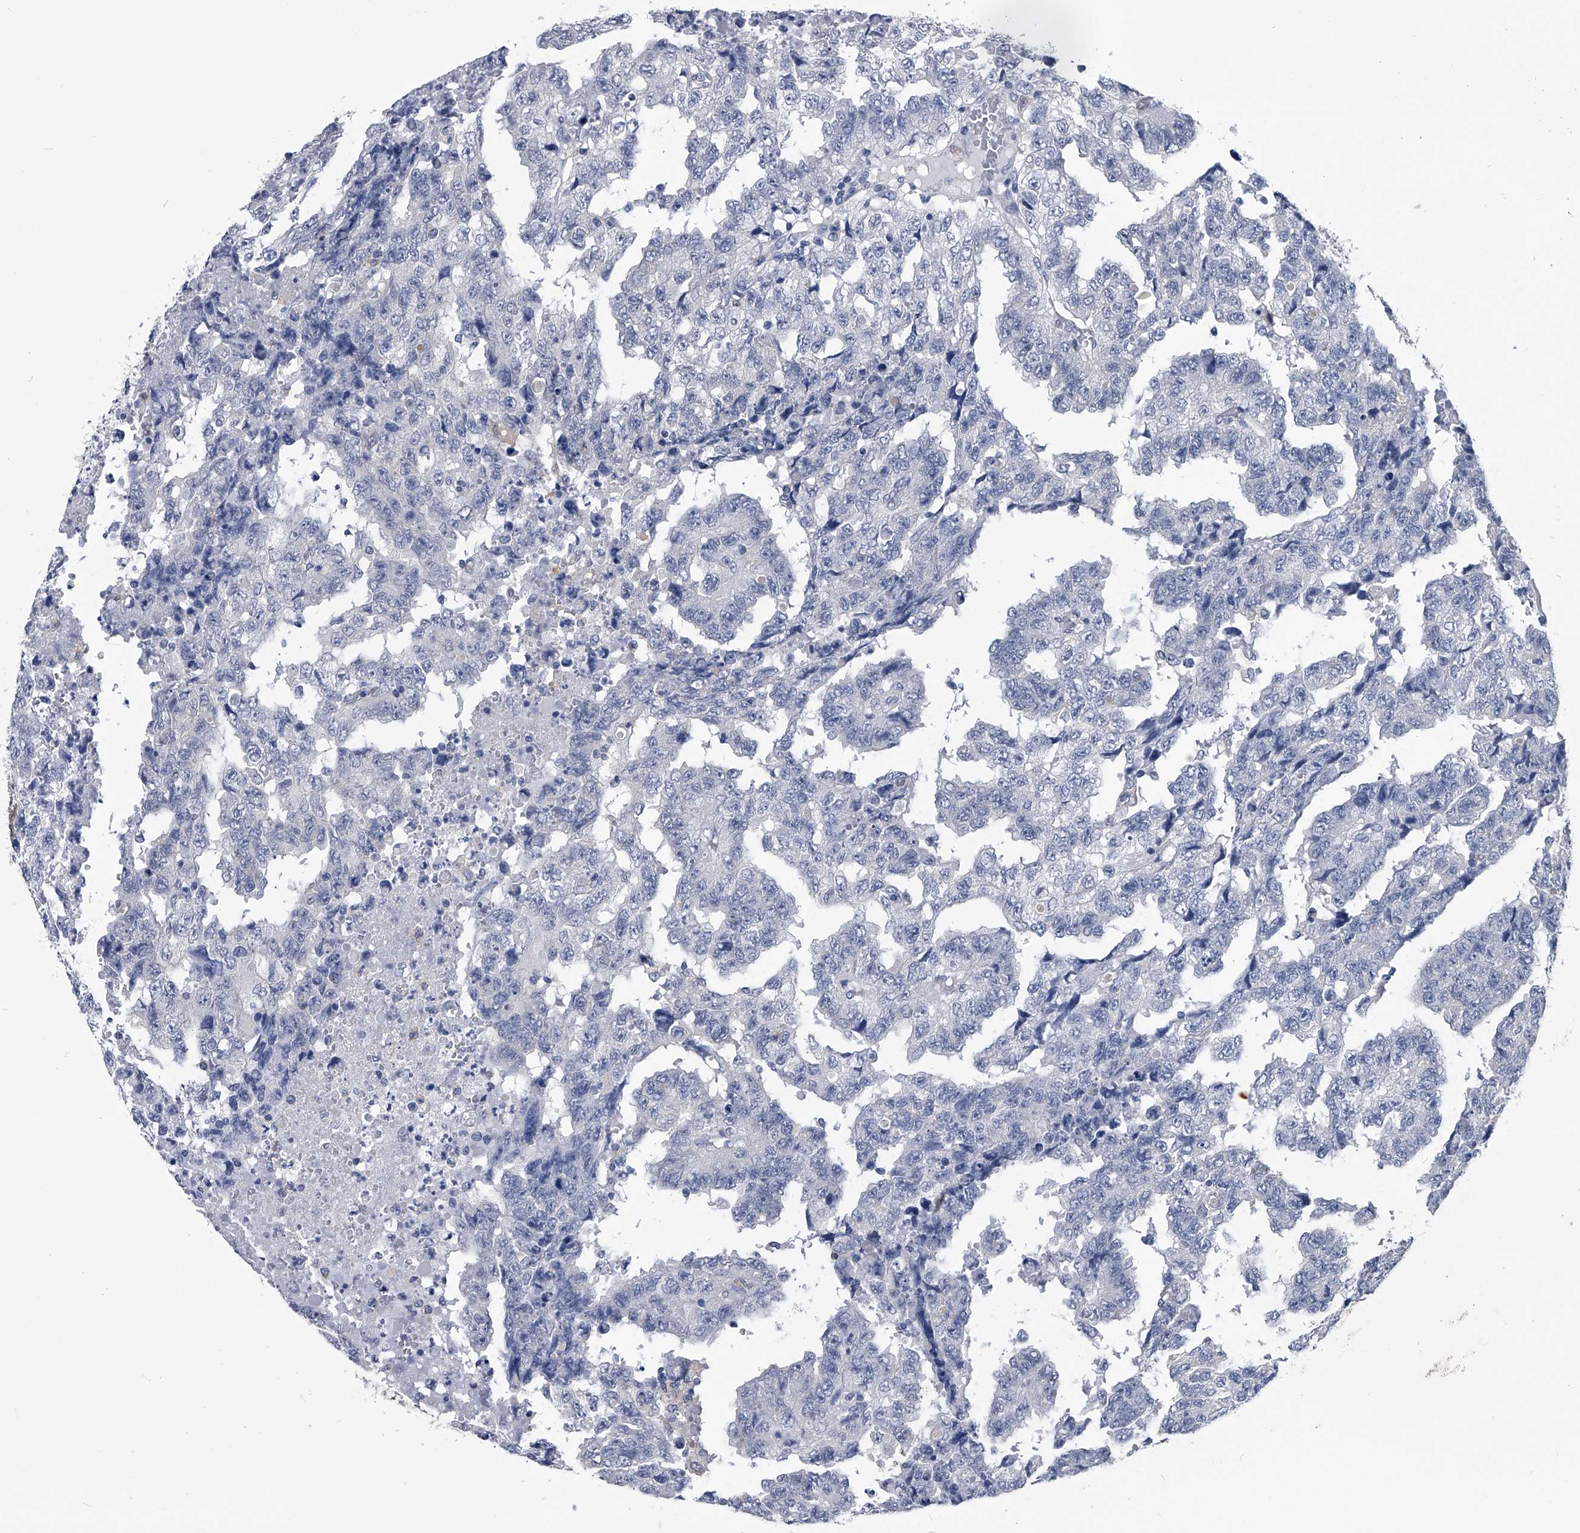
{"staining": {"intensity": "negative", "quantity": "none", "location": "none"}, "tissue": "testis cancer", "cell_type": "Tumor cells", "image_type": "cancer", "snomed": [{"axis": "morphology", "description": "Necrosis, NOS"}, {"axis": "morphology", "description": "Carcinoma, Embryonal, NOS"}, {"axis": "topography", "description": "Testis"}], "caption": "Human embryonal carcinoma (testis) stained for a protein using immunohistochemistry (IHC) exhibits no positivity in tumor cells.", "gene": "PDXK", "patient": {"sex": "male", "age": 19}}